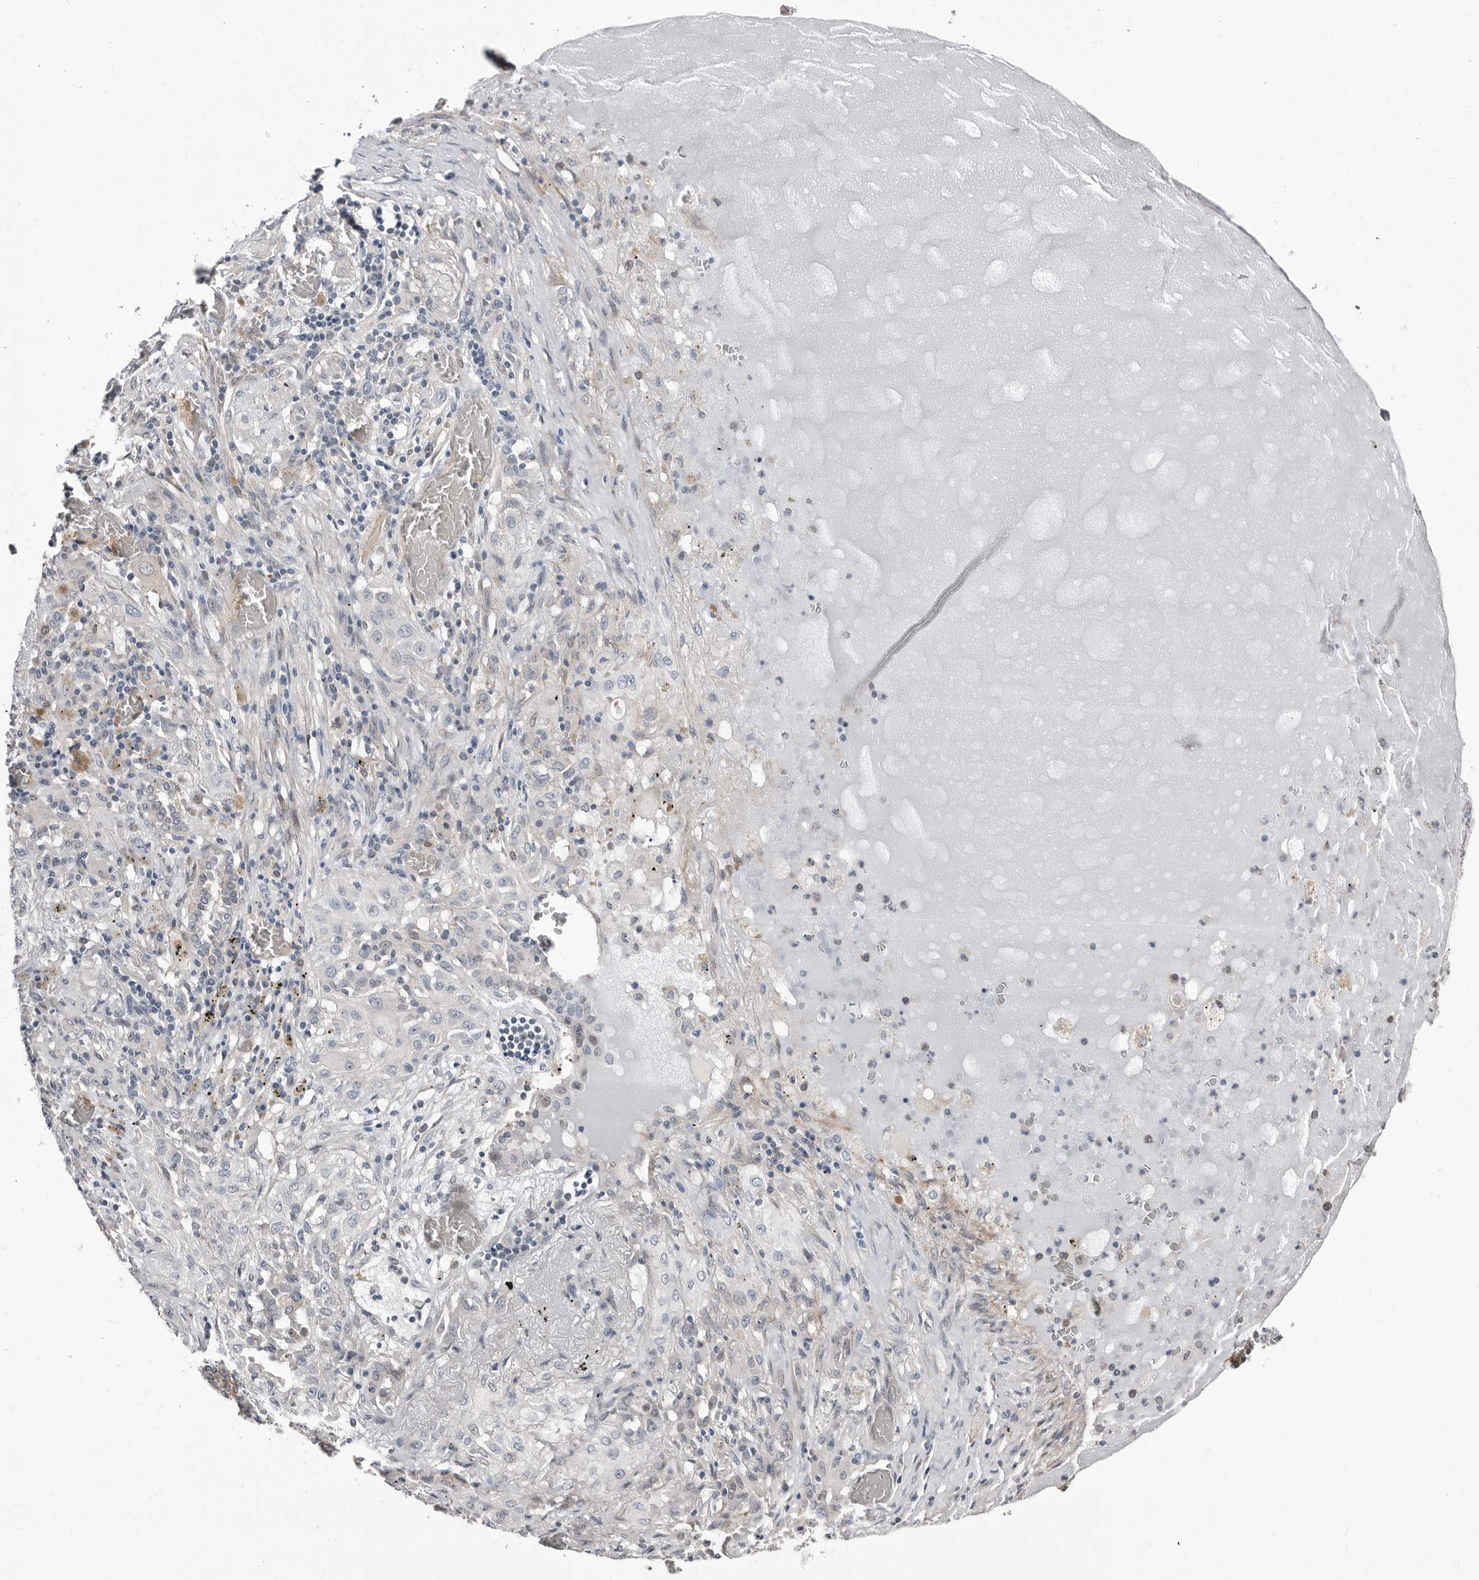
{"staining": {"intensity": "negative", "quantity": "none", "location": "none"}, "tissue": "lung cancer", "cell_type": "Tumor cells", "image_type": "cancer", "snomed": [{"axis": "morphology", "description": "Squamous cell carcinoma, NOS"}, {"axis": "topography", "description": "Lung"}], "caption": "Tumor cells show no significant positivity in lung cancer (squamous cell carcinoma).", "gene": "ASRGL1", "patient": {"sex": "female", "age": 47}}